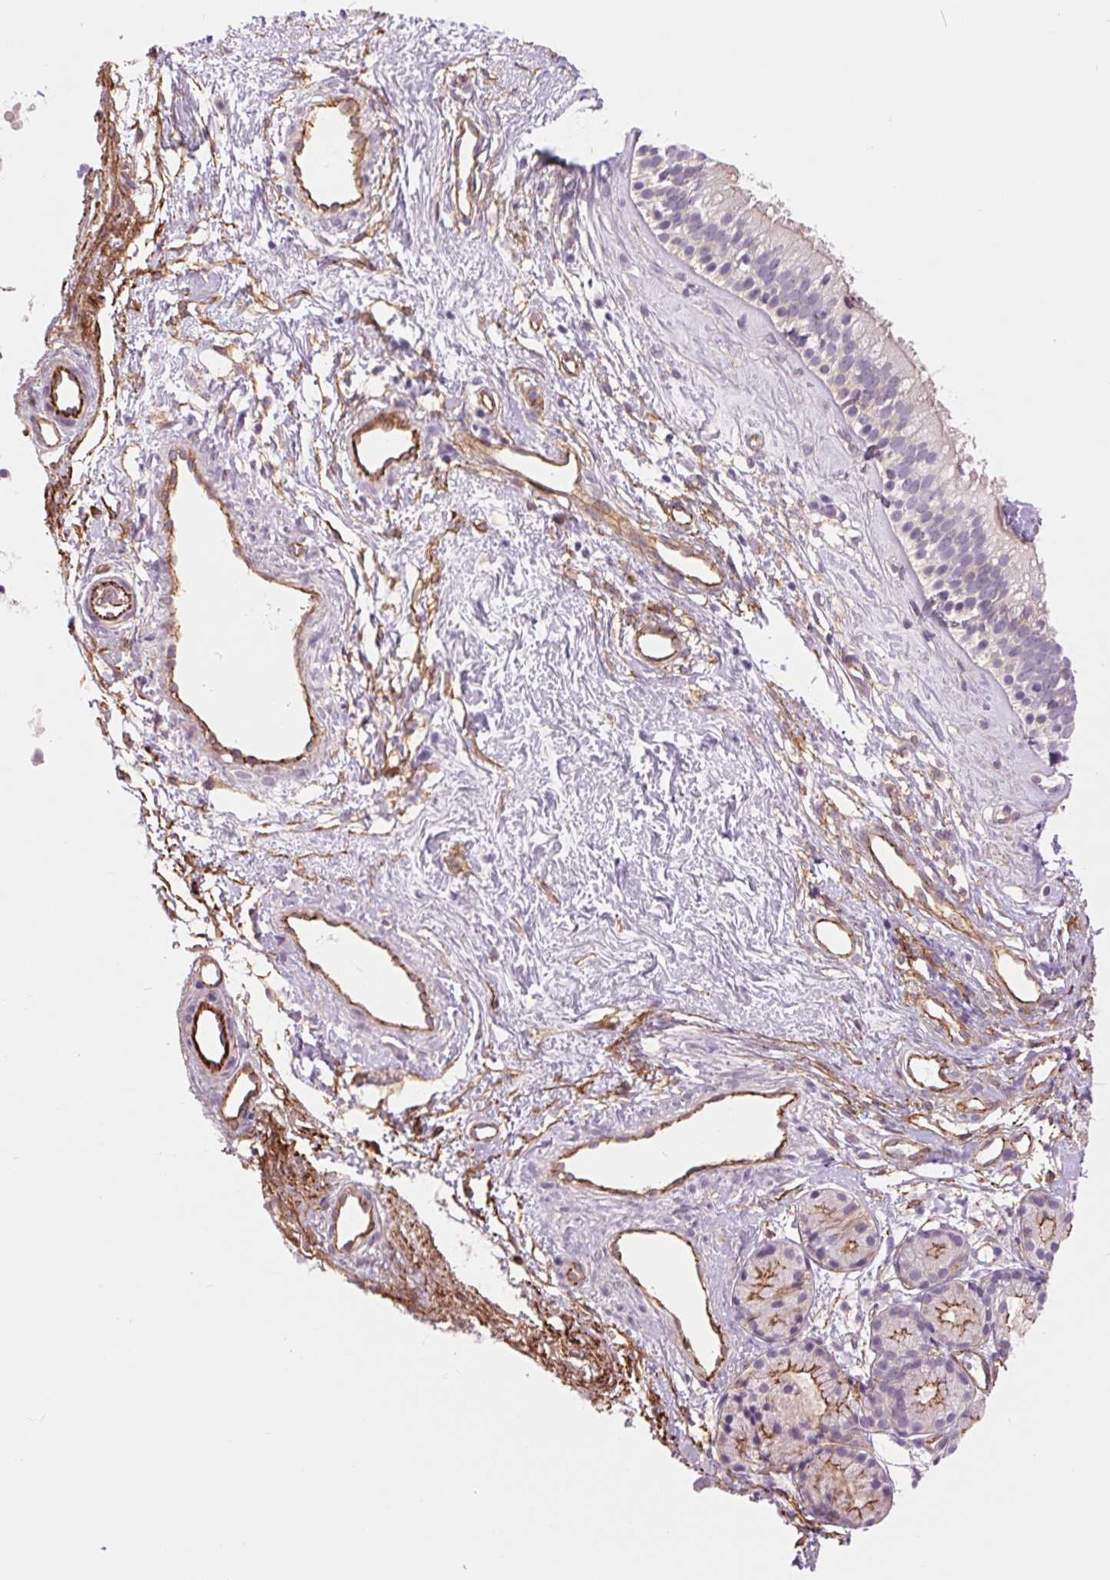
{"staining": {"intensity": "negative", "quantity": "none", "location": "none"}, "tissue": "nasopharynx", "cell_type": "Respiratory epithelial cells", "image_type": "normal", "snomed": [{"axis": "morphology", "description": "Normal tissue, NOS"}, {"axis": "topography", "description": "Nasopharynx"}], "caption": "Photomicrograph shows no significant protein expression in respiratory epithelial cells of benign nasopharynx. (DAB immunohistochemistry (IHC), high magnification).", "gene": "DIXDC1", "patient": {"sex": "male", "age": 58}}